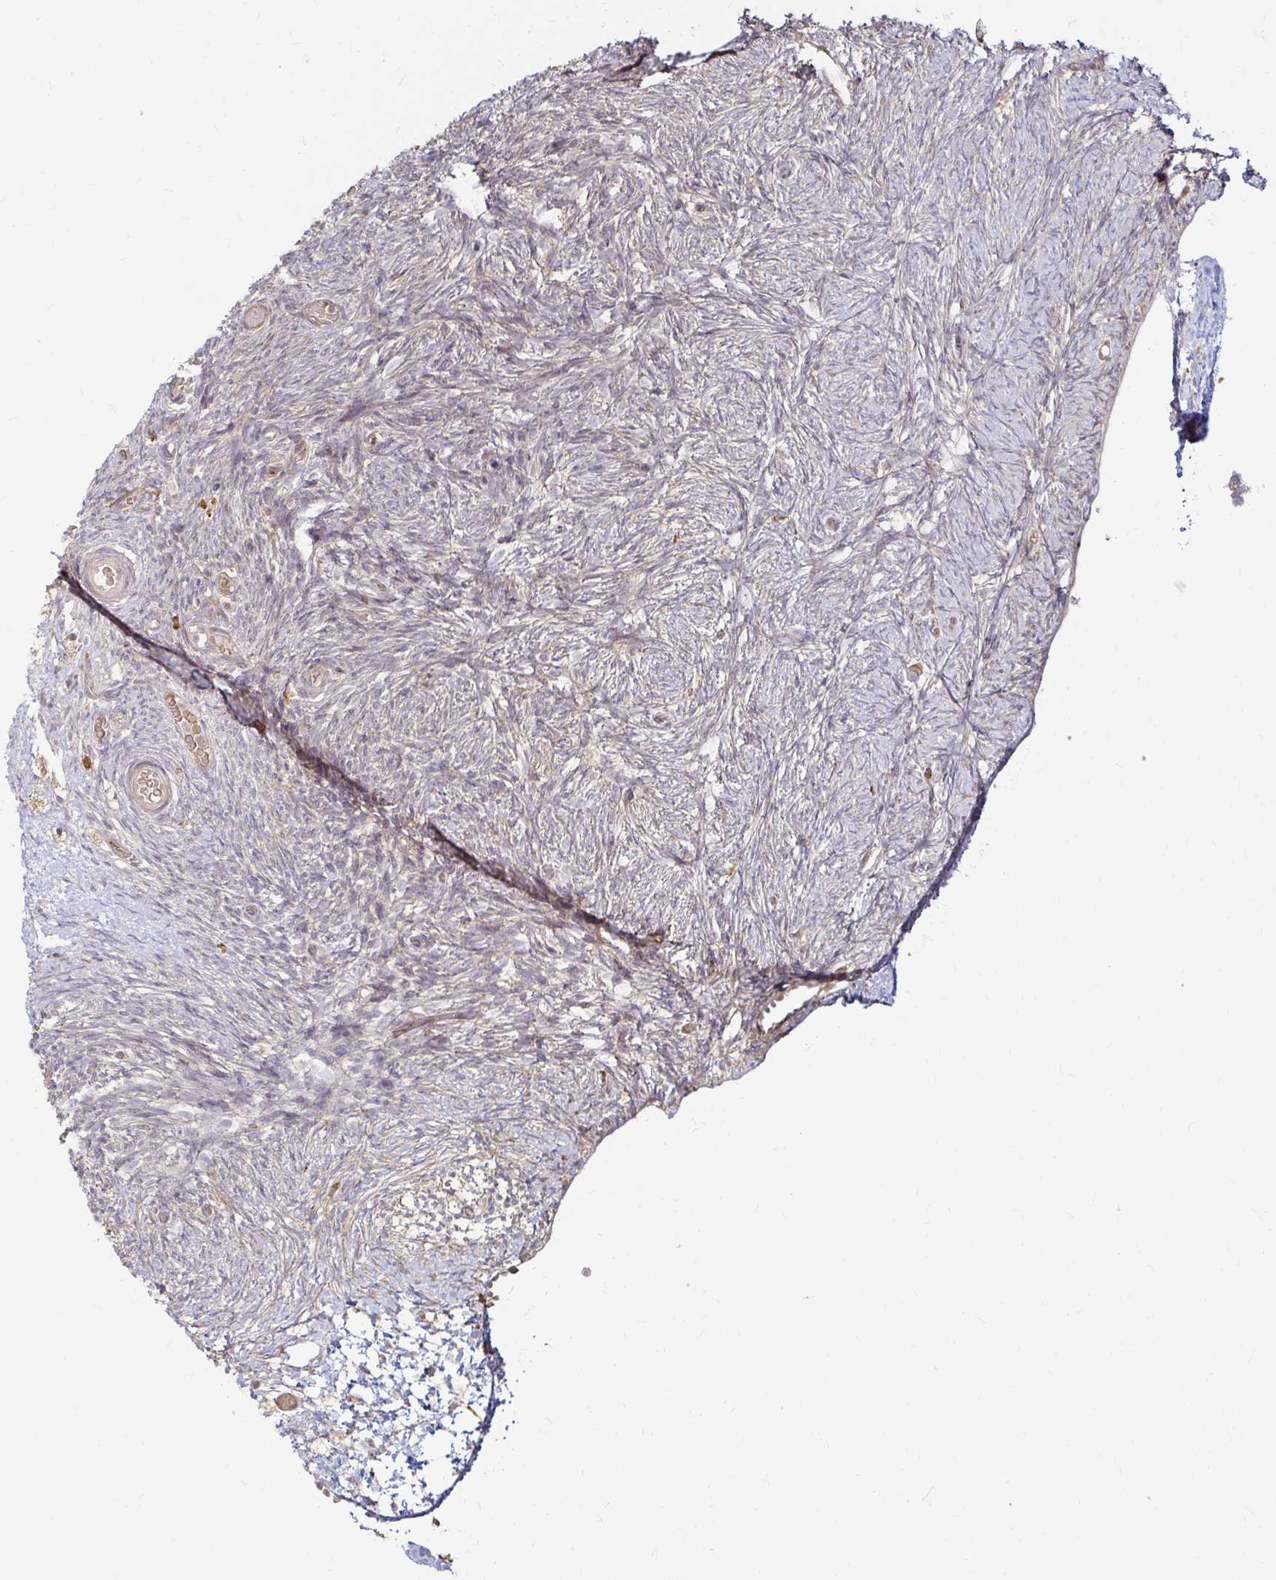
{"staining": {"intensity": "negative", "quantity": "none", "location": "none"}, "tissue": "ovary", "cell_type": "Ovarian stroma cells", "image_type": "normal", "snomed": [{"axis": "morphology", "description": "Normal tissue, NOS"}, {"axis": "topography", "description": "Ovary"}], "caption": "The histopathology image reveals no staining of ovarian stroma cells in benign ovary.", "gene": "CAST", "patient": {"sex": "female", "age": 39}}